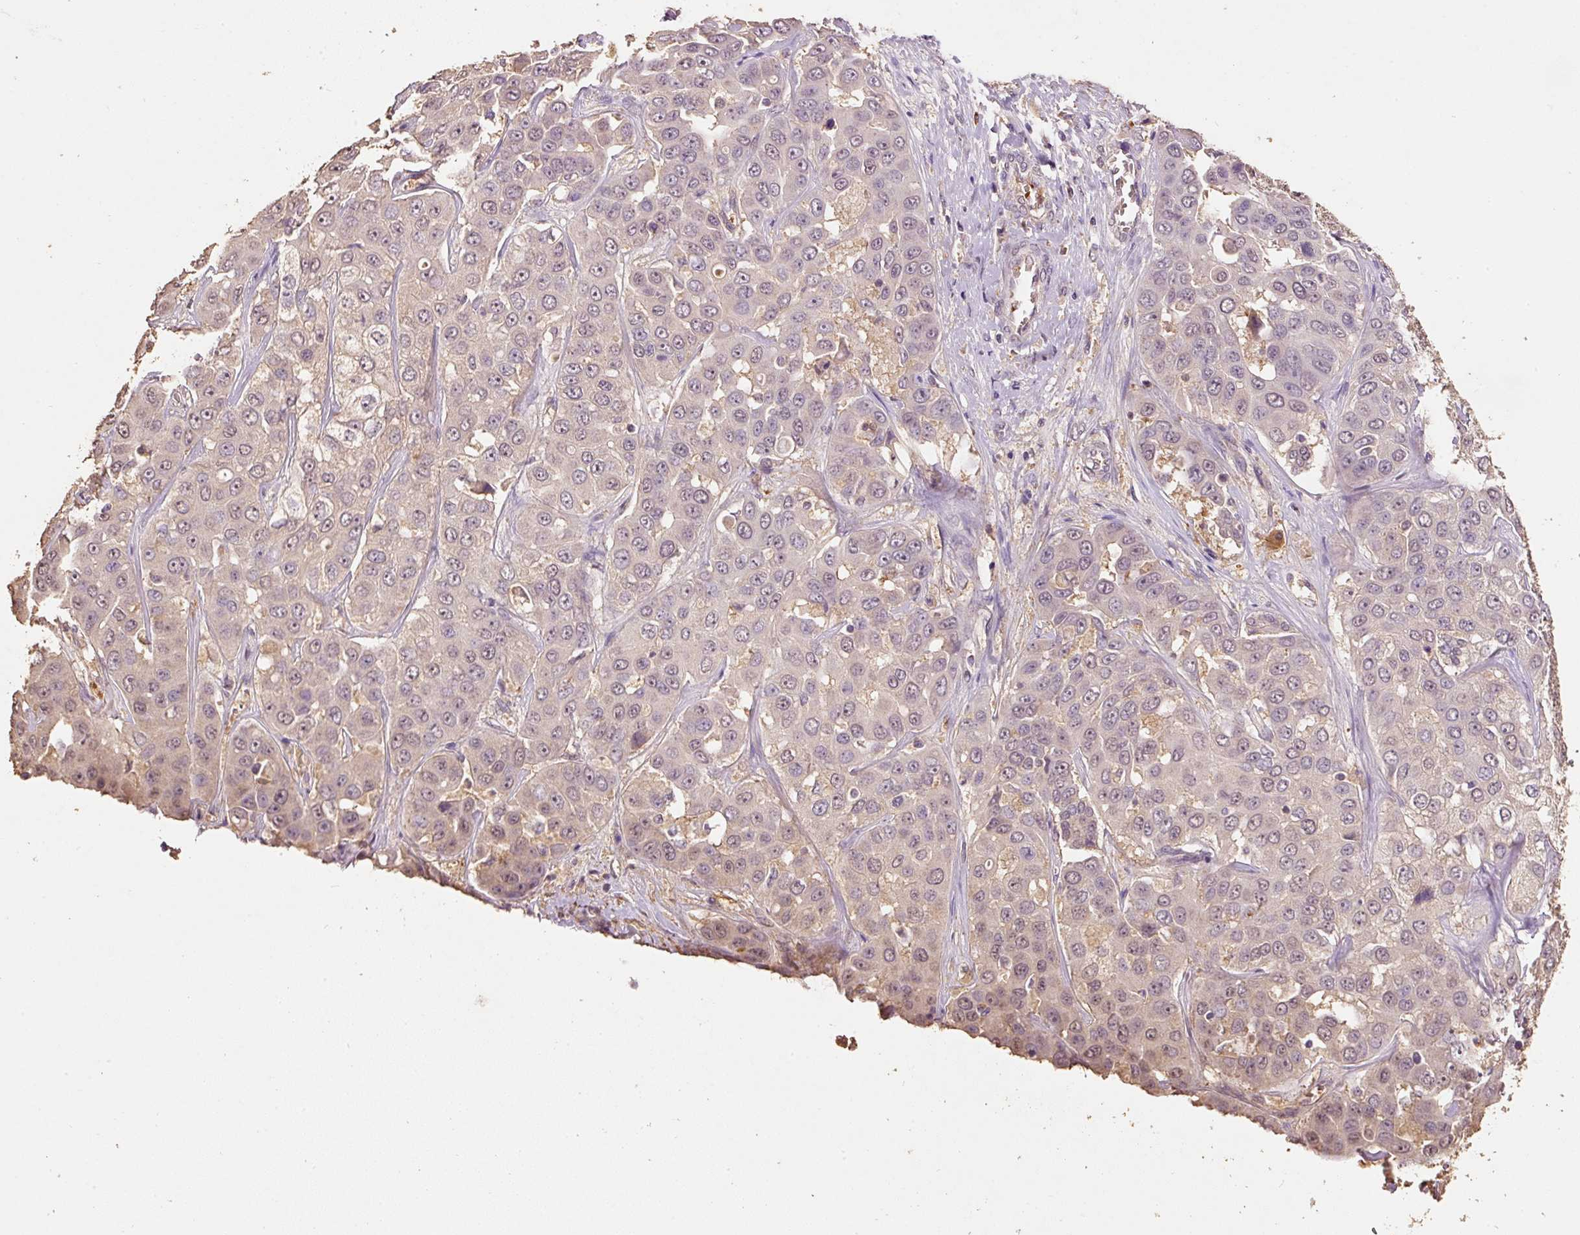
{"staining": {"intensity": "weak", "quantity": ">75%", "location": "cytoplasmic/membranous"}, "tissue": "liver cancer", "cell_type": "Tumor cells", "image_type": "cancer", "snomed": [{"axis": "morphology", "description": "Cholangiocarcinoma"}, {"axis": "topography", "description": "Liver"}], "caption": "DAB immunohistochemical staining of liver cancer shows weak cytoplasmic/membranous protein positivity in approximately >75% of tumor cells. (DAB IHC with brightfield microscopy, high magnification).", "gene": "HERC2", "patient": {"sex": "female", "age": 52}}